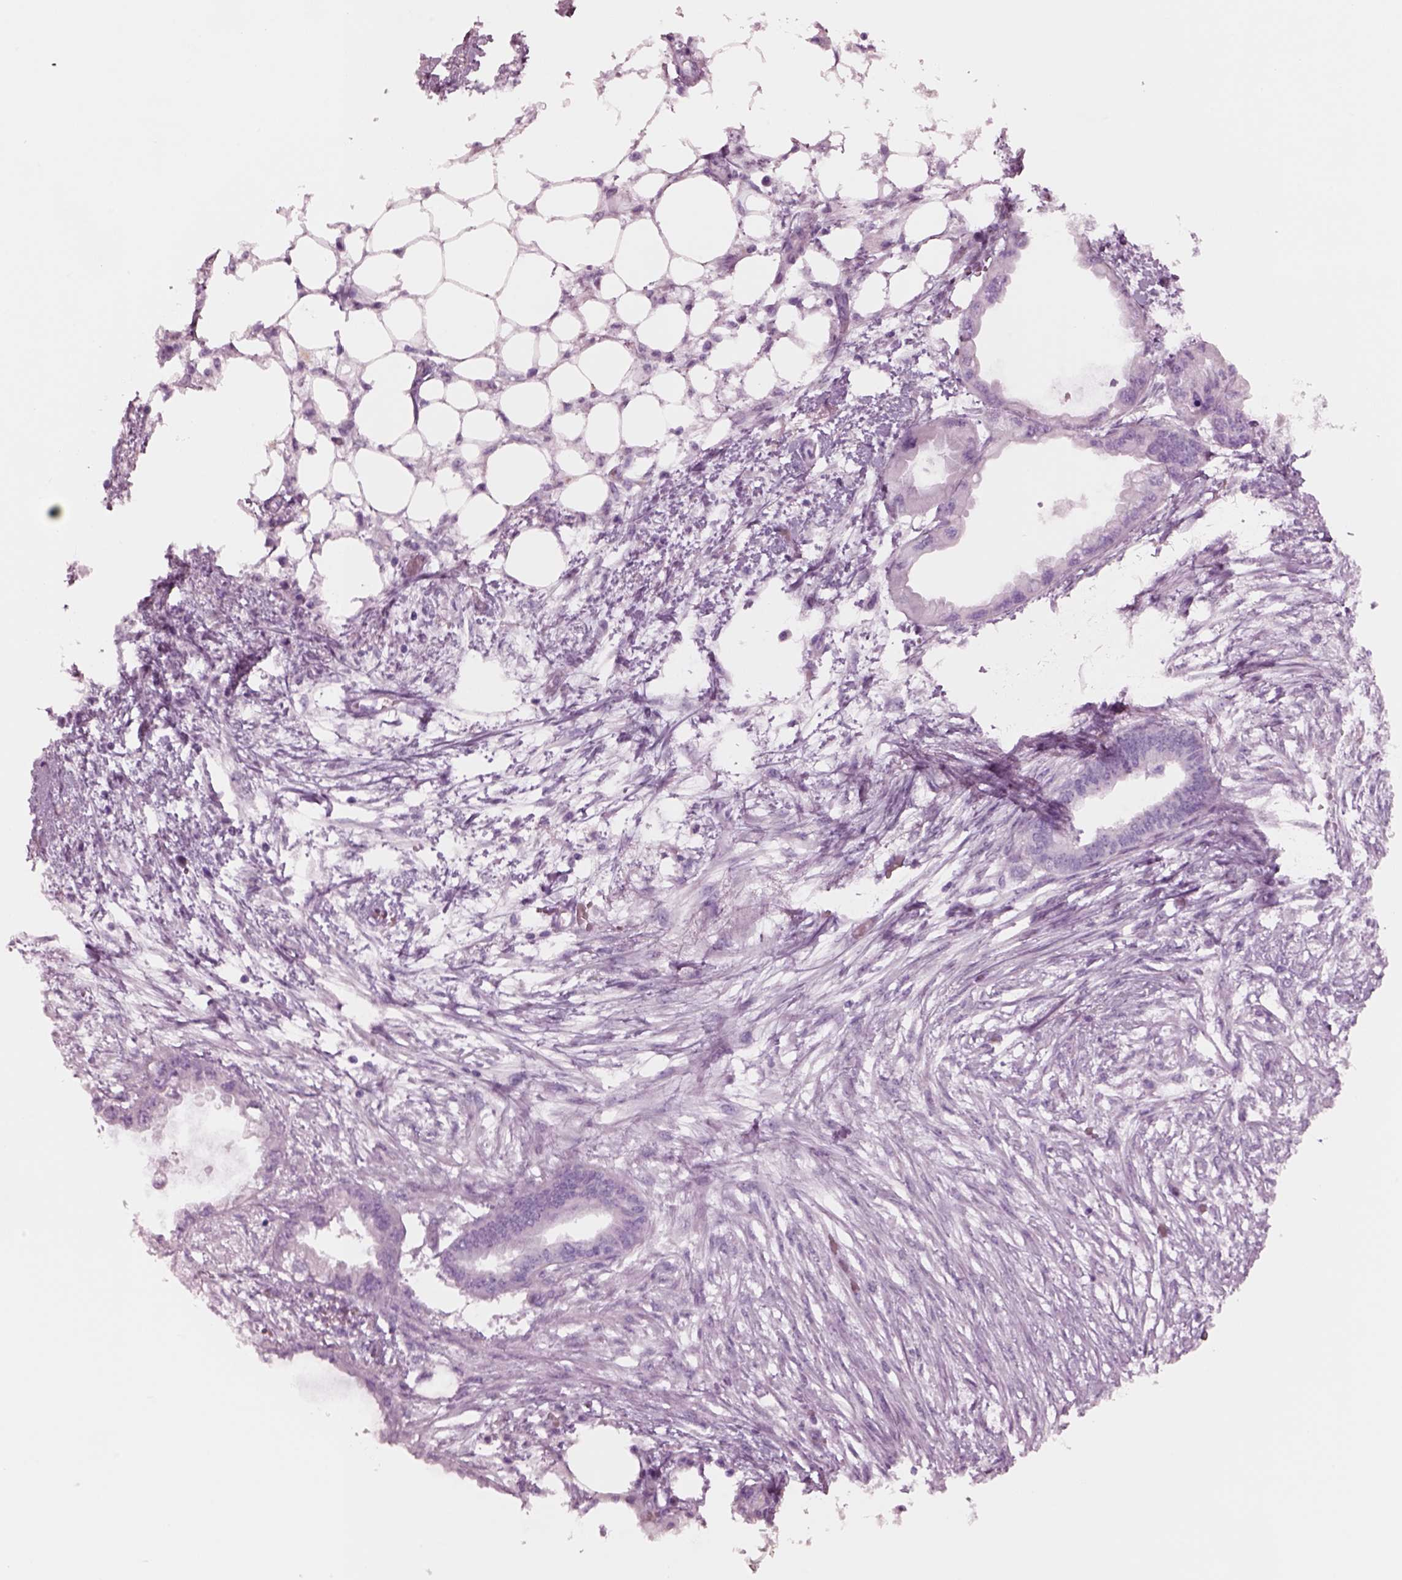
{"staining": {"intensity": "negative", "quantity": "none", "location": "none"}, "tissue": "endometrial cancer", "cell_type": "Tumor cells", "image_type": "cancer", "snomed": [{"axis": "morphology", "description": "Adenocarcinoma, NOS"}, {"axis": "morphology", "description": "Adenocarcinoma, metastatic, NOS"}, {"axis": "topography", "description": "Adipose tissue"}, {"axis": "topography", "description": "Endometrium"}], "caption": "A micrograph of human endometrial cancer (adenocarcinoma) is negative for staining in tumor cells.", "gene": "NMRK2", "patient": {"sex": "female", "age": 67}}